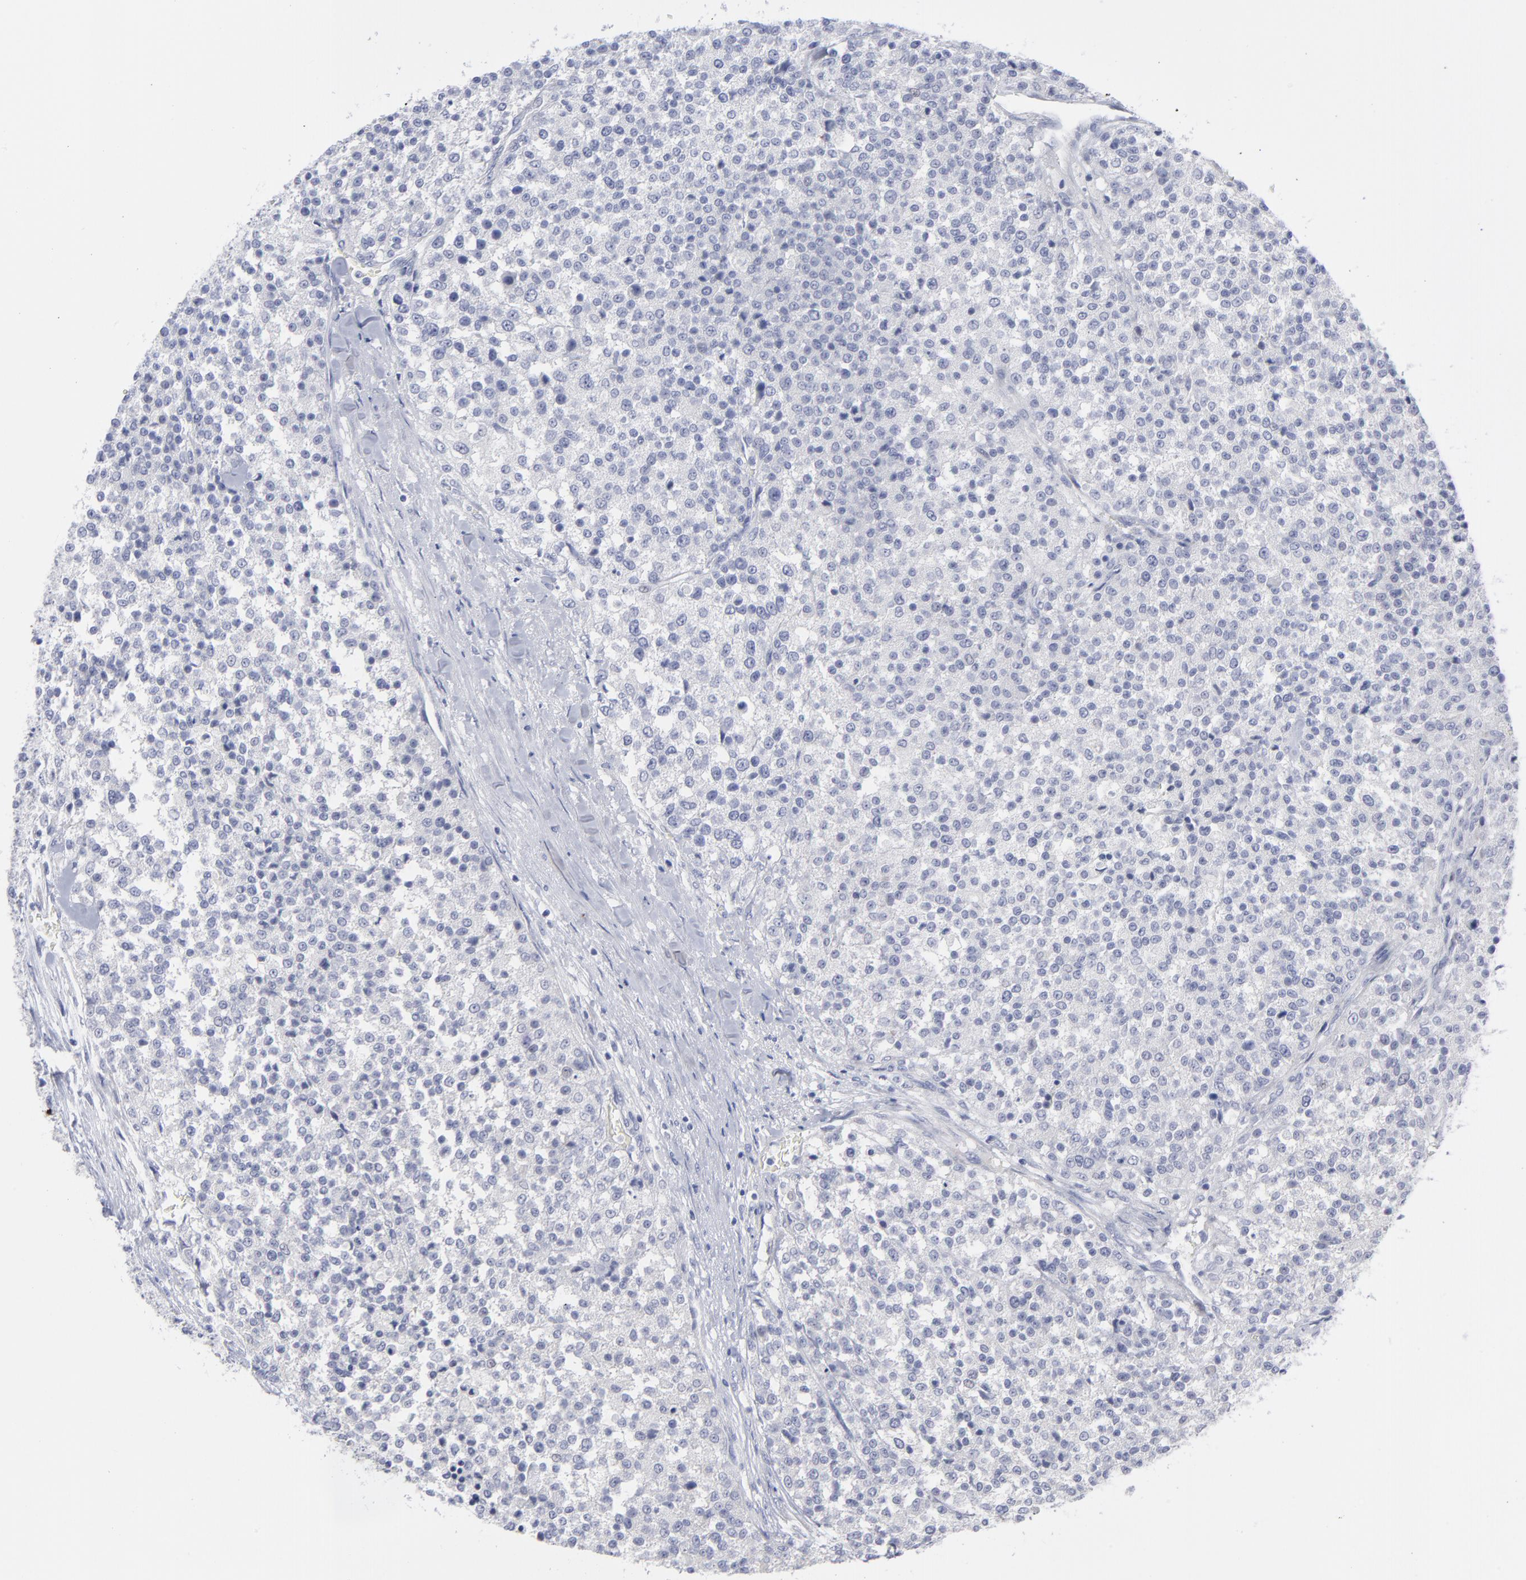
{"staining": {"intensity": "negative", "quantity": "none", "location": "none"}, "tissue": "testis cancer", "cell_type": "Tumor cells", "image_type": "cancer", "snomed": [{"axis": "morphology", "description": "Seminoma, NOS"}, {"axis": "topography", "description": "Testis"}], "caption": "The histopathology image shows no staining of tumor cells in testis seminoma.", "gene": "RPS24", "patient": {"sex": "male", "age": 59}}